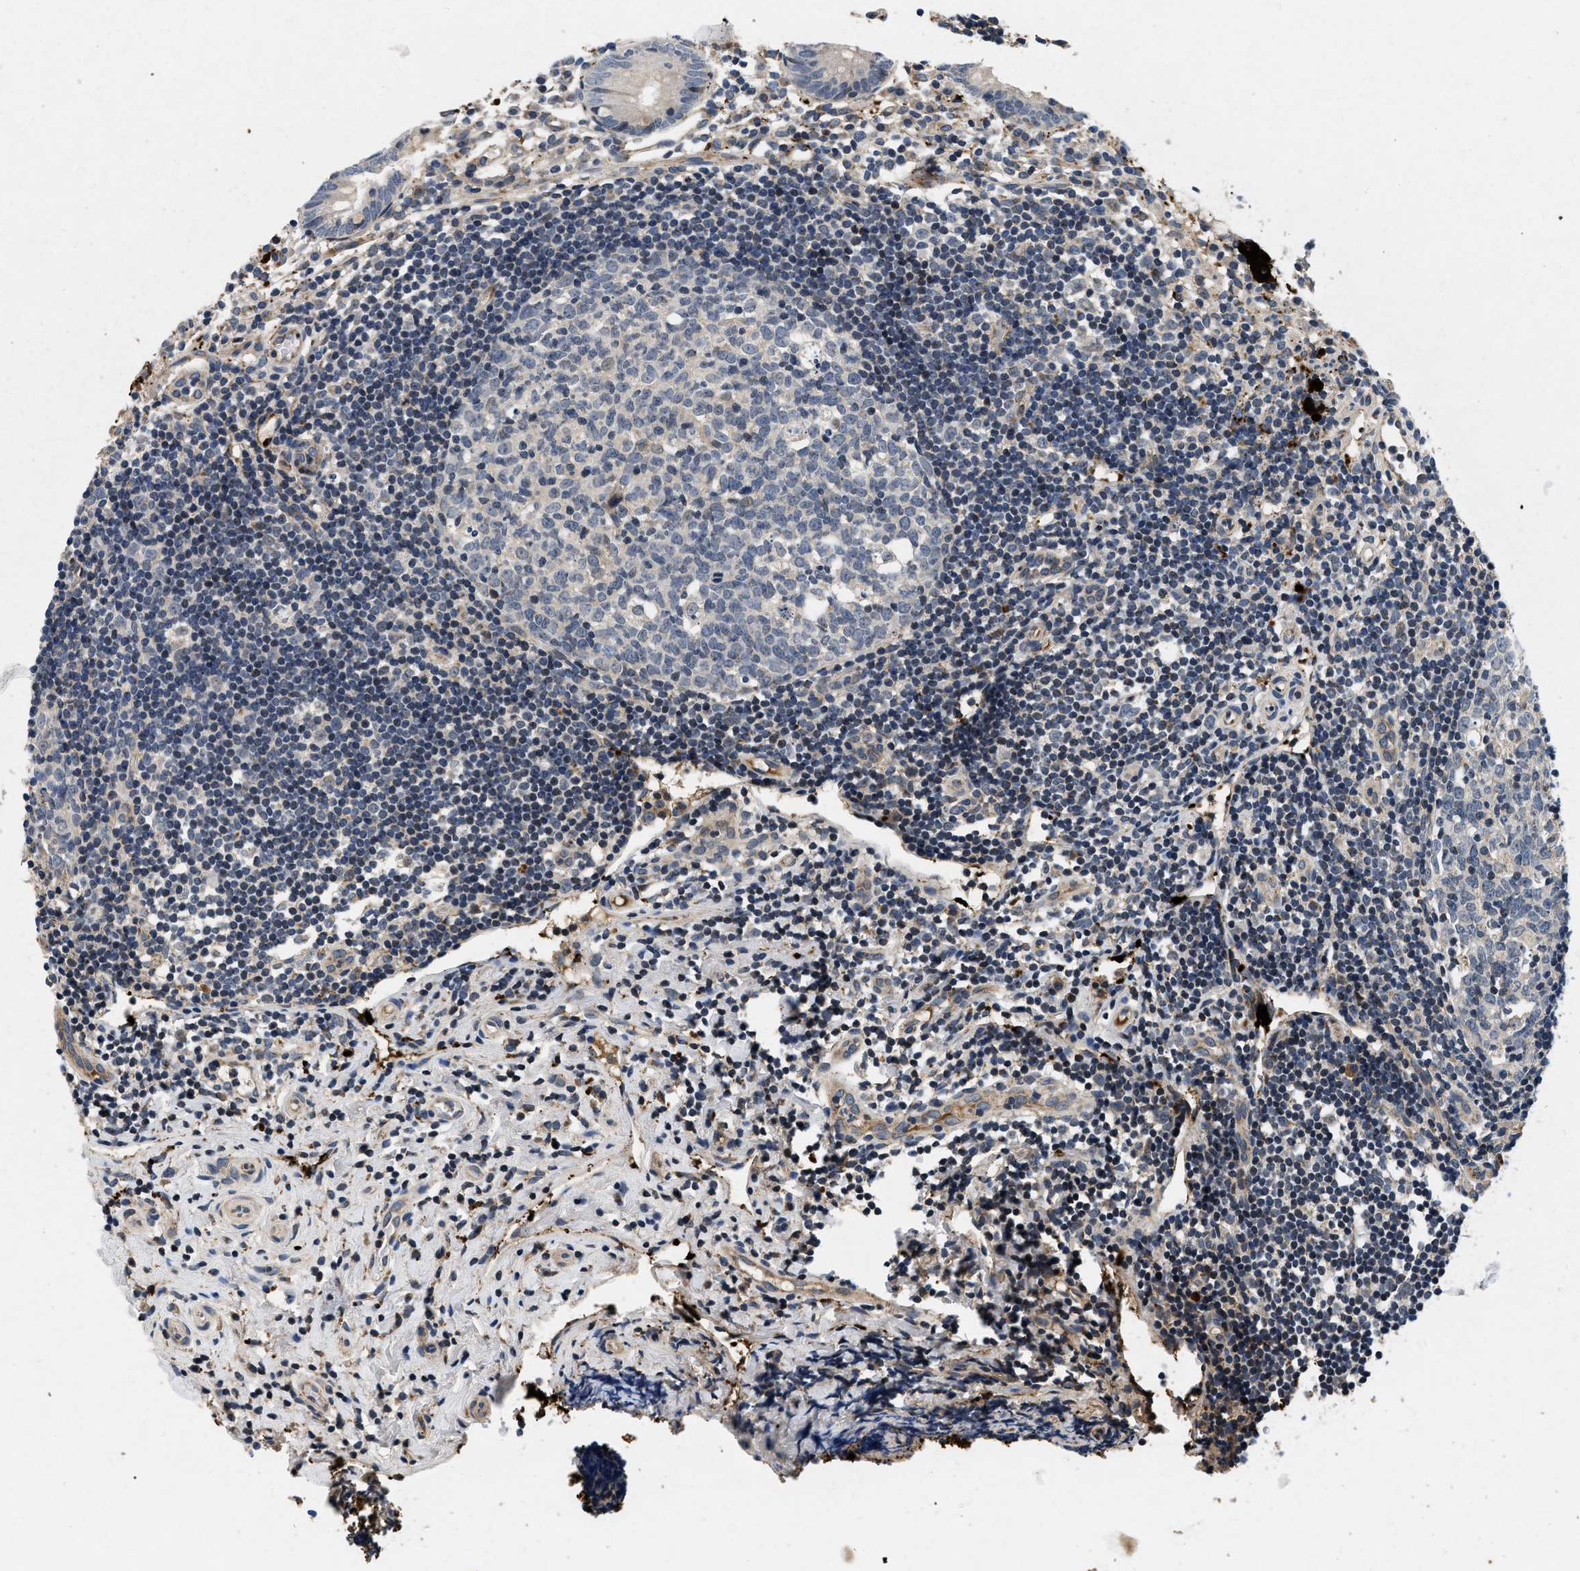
{"staining": {"intensity": "strong", "quantity": "<25%", "location": "cytoplasmic/membranous"}, "tissue": "appendix", "cell_type": "Glandular cells", "image_type": "normal", "snomed": [{"axis": "morphology", "description": "Normal tissue, NOS"}, {"axis": "topography", "description": "Appendix"}], "caption": "Protein expression analysis of unremarkable appendix reveals strong cytoplasmic/membranous positivity in about <25% of glandular cells. Nuclei are stained in blue.", "gene": "PDP1", "patient": {"sex": "female", "age": 20}}